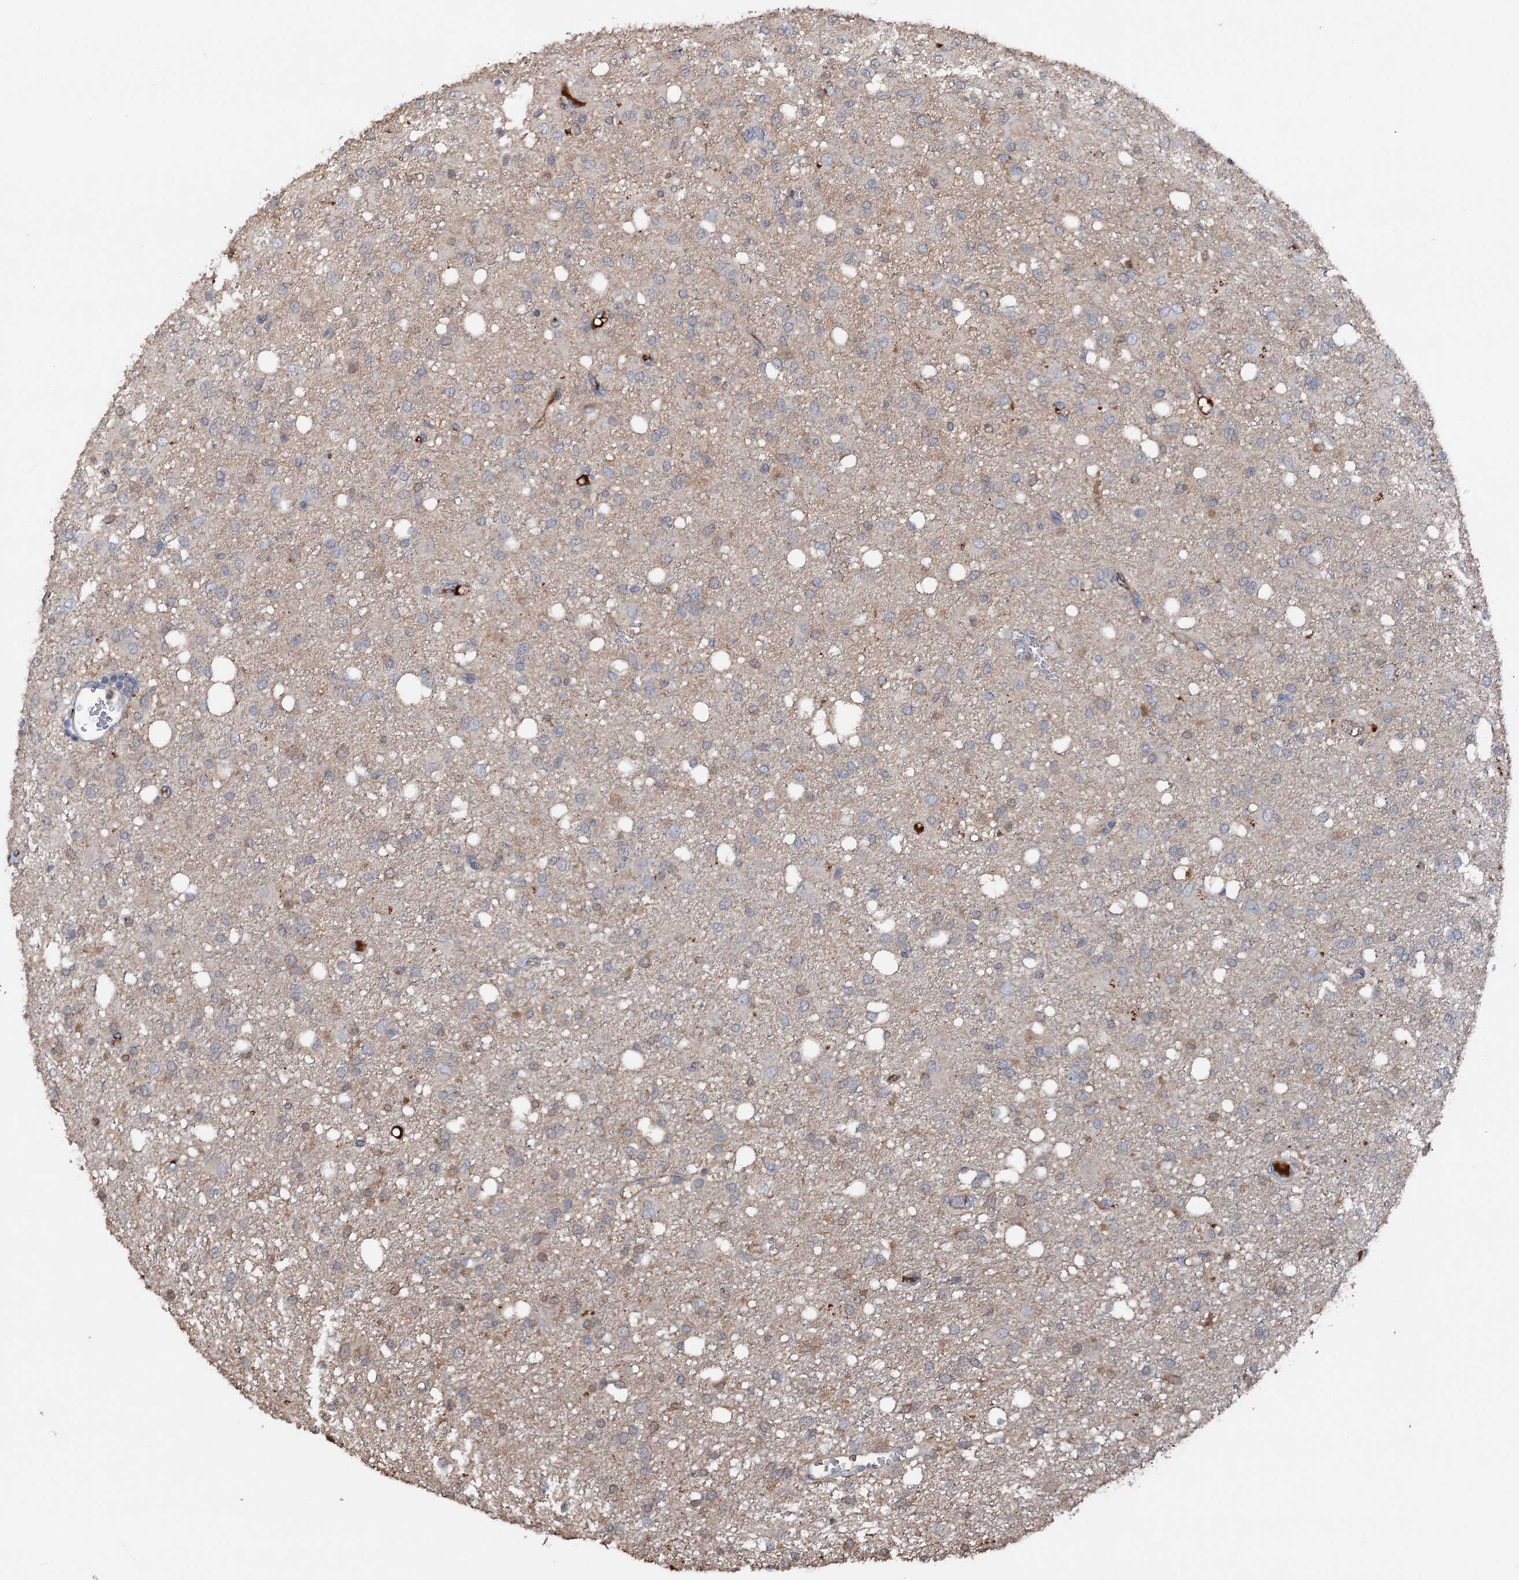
{"staining": {"intensity": "moderate", "quantity": "<25%", "location": "cytoplasmic/membranous"}, "tissue": "glioma", "cell_type": "Tumor cells", "image_type": "cancer", "snomed": [{"axis": "morphology", "description": "Glioma, malignant, High grade"}, {"axis": "topography", "description": "Brain"}], "caption": "Protein expression analysis of glioma exhibits moderate cytoplasmic/membranous positivity in about <25% of tumor cells.", "gene": "ARL13A", "patient": {"sex": "female", "age": 59}}